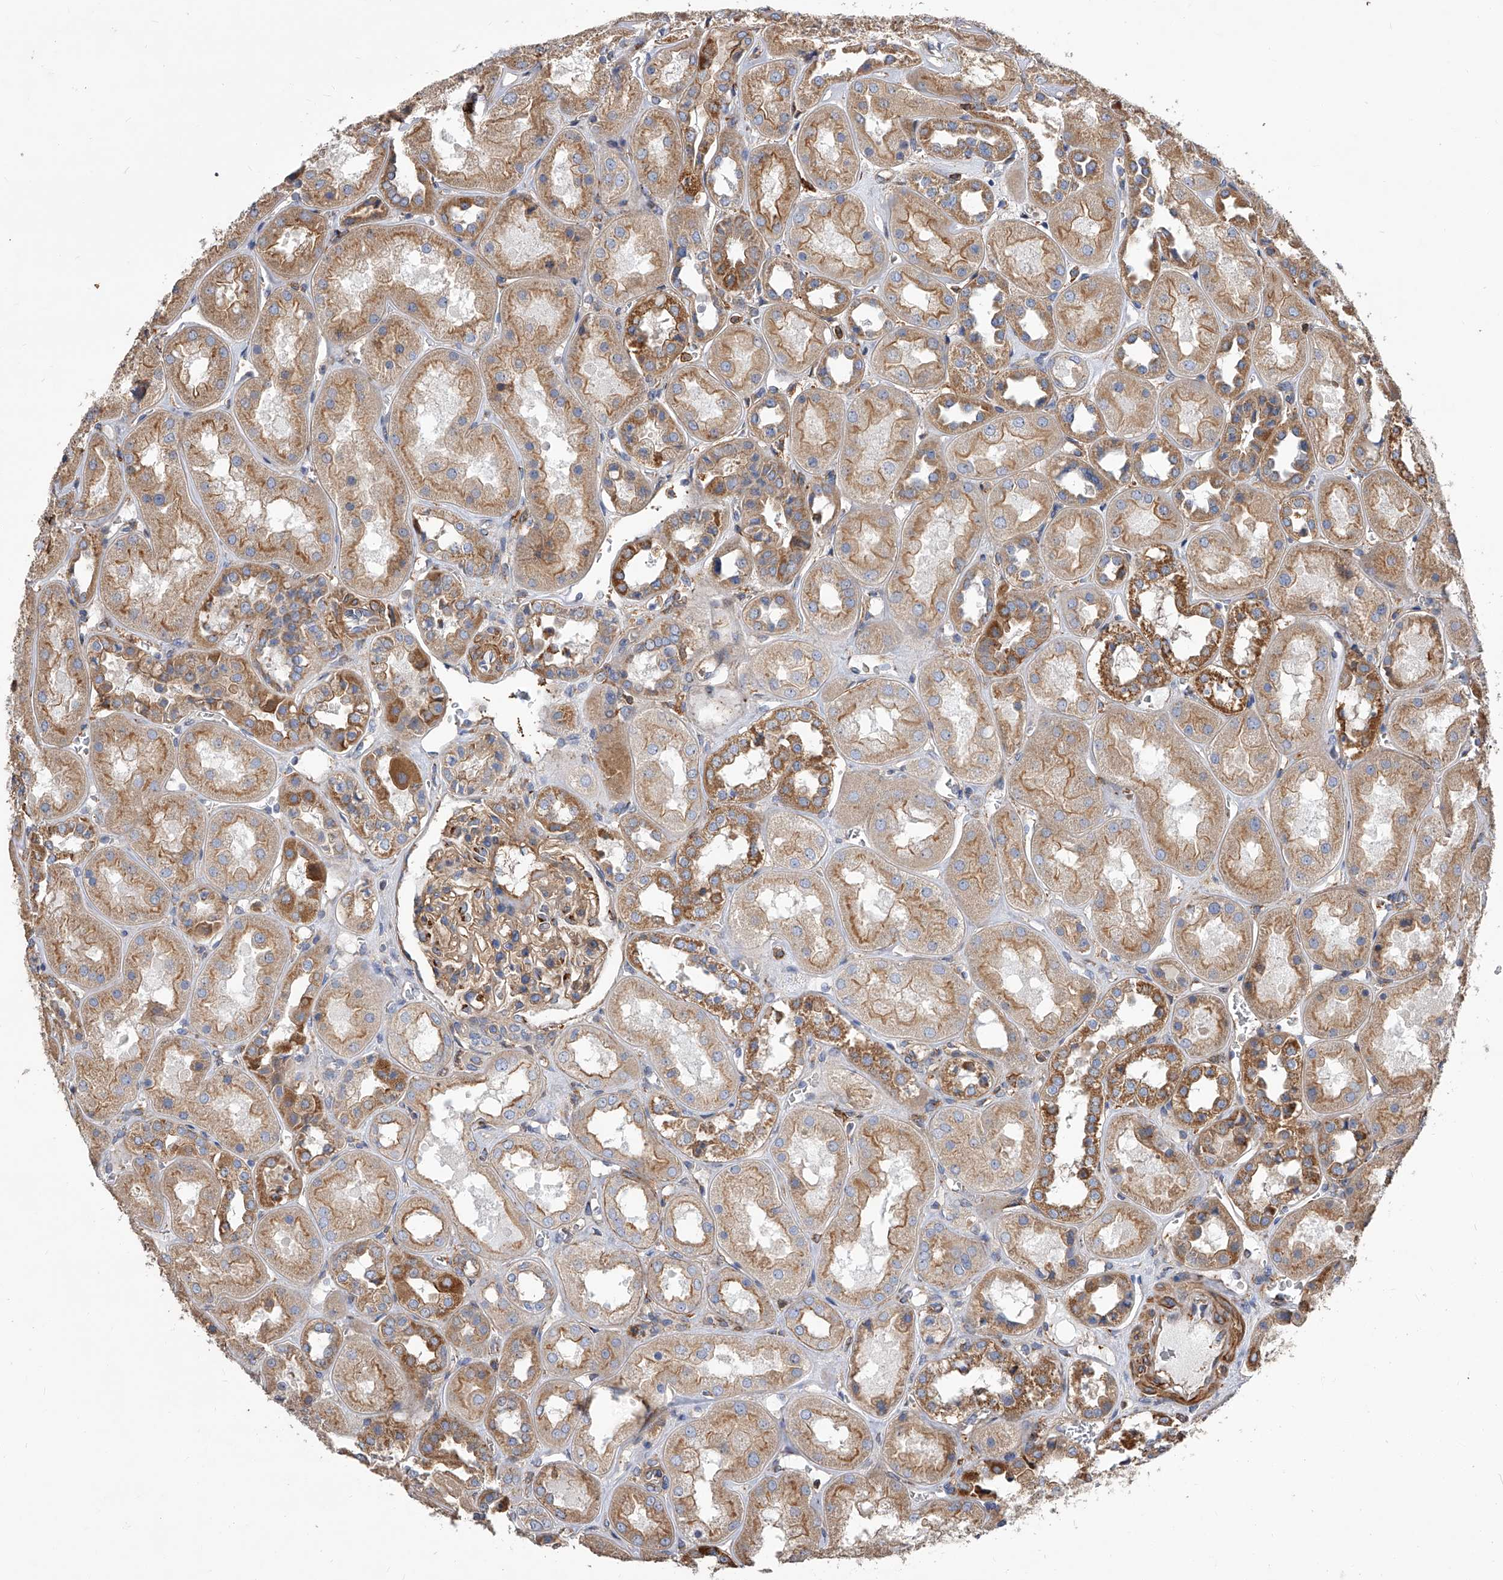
{"staining": {"intensity": "moderate", "quantity": ">75%", "location": "cytoplasmic/membranous"}, "tissue": "kidney", "cell_type": "Cells in glomeruli", "image_type": "normal", "snomed": [{"axis": "morphology", "description": "Normal tissue, NOS"}, {"axis": "topography", "description": "Kidney"}], "caption": "Human kidney stained for a protein (brown) shows moderate cytoplasmic/membranous positive expression in about >75% of cells in glomeruli.", "gene": "PISD", "patient": {"sex": "male", "age": 70}}